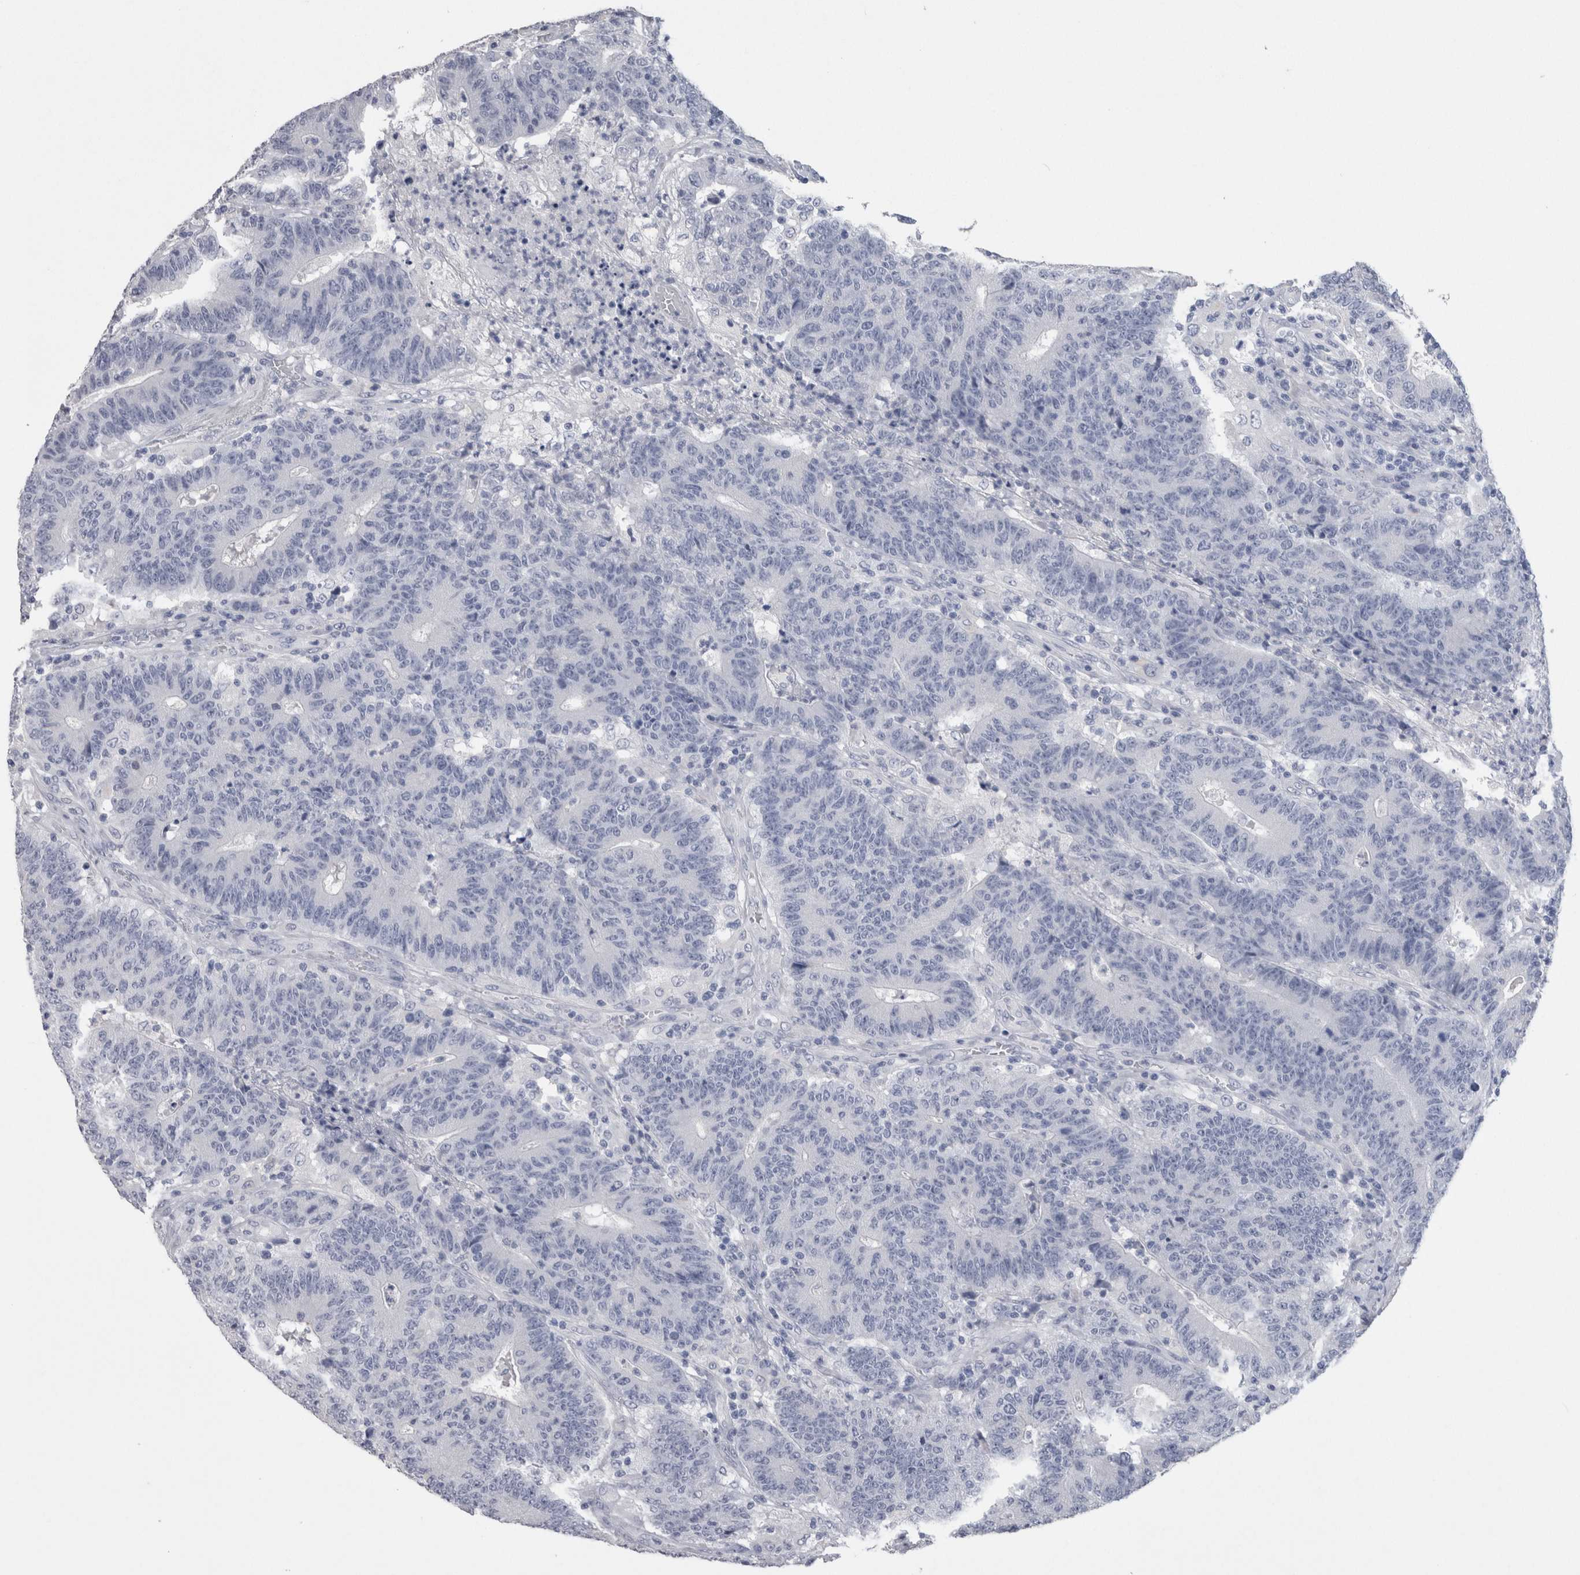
{"staining": {"intensity": "negative", "quantity": "none", "location": "none"}, "tissue": "colorectal cancer", "cell_type": "Tumor cells", "image_type": "cancer", "snomed": [{"axis": "morphology", "description": "Normal tissue, NOS"}, {"axis": "morphology", "description": "Adenocarcinoma, NOS"}, {"axis": "topography", "description": "Colon"}], "caption": "IHC histopathology image of adenocarcinoma (colorectal) stained for a protein (brown), which reveals no expression in tumor cells.", "gene": "CA8", "patient": {"sex": "female", "age": 75}}